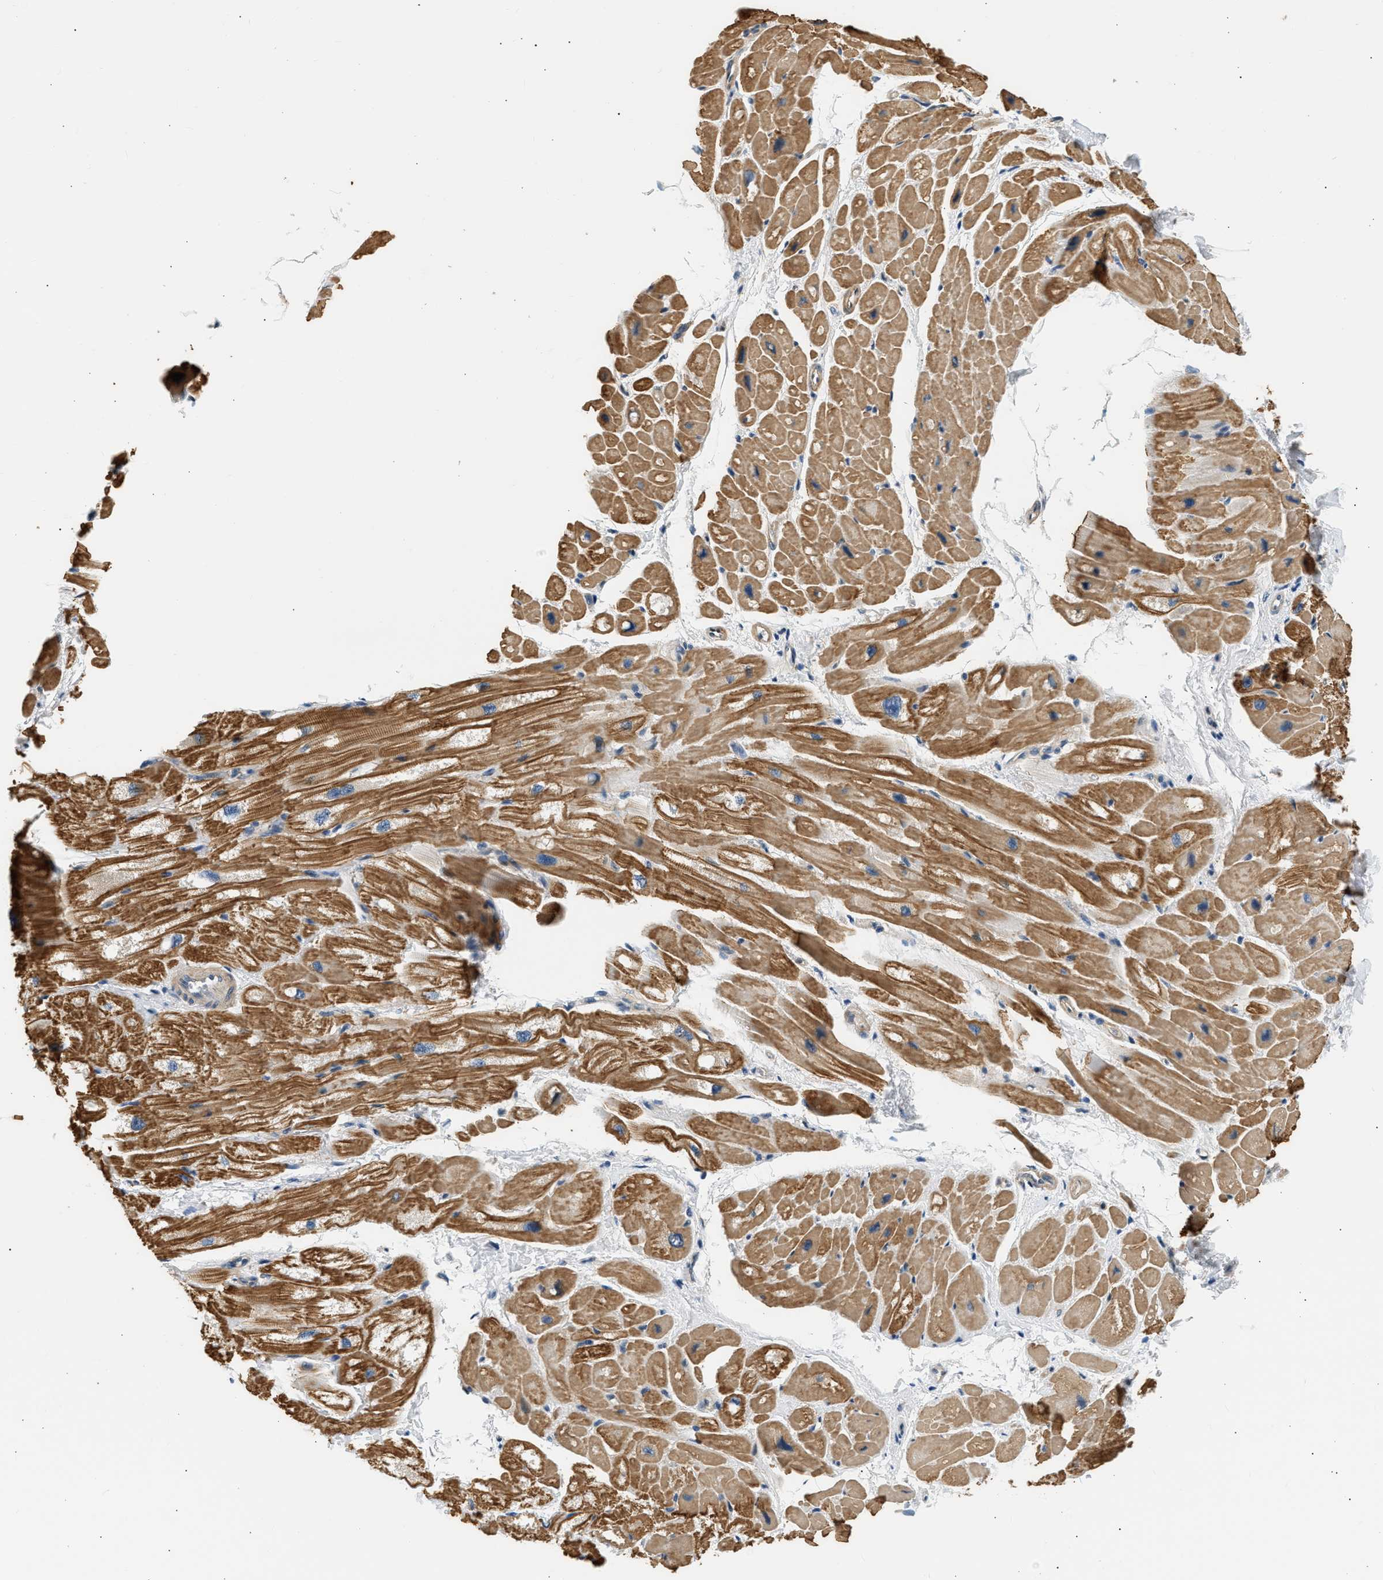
{"staining": {"intensity": "strong", "quantity": ">75%", "location": "cytoplasmic/membranous"}, "tissue": "heart muscle", "cell_type": "Cardiomyocytes", "image_type": "normal", "snomed": [{"axis": "morphology", "description": "Normal tissue, NOS"}, {"axis": "topography", "description": "Heart"}], "caption": "Unremarkable heart muscle reveals strong cytoplasmic/membranous positivity in about >75% of cardiomyocytes (DAB (3,3'-diaminobenzidine) IHC with brightfield microscopy, high magnification)..", "gene": "WDR31", "patient": {"sex": "male", "age": 49}}